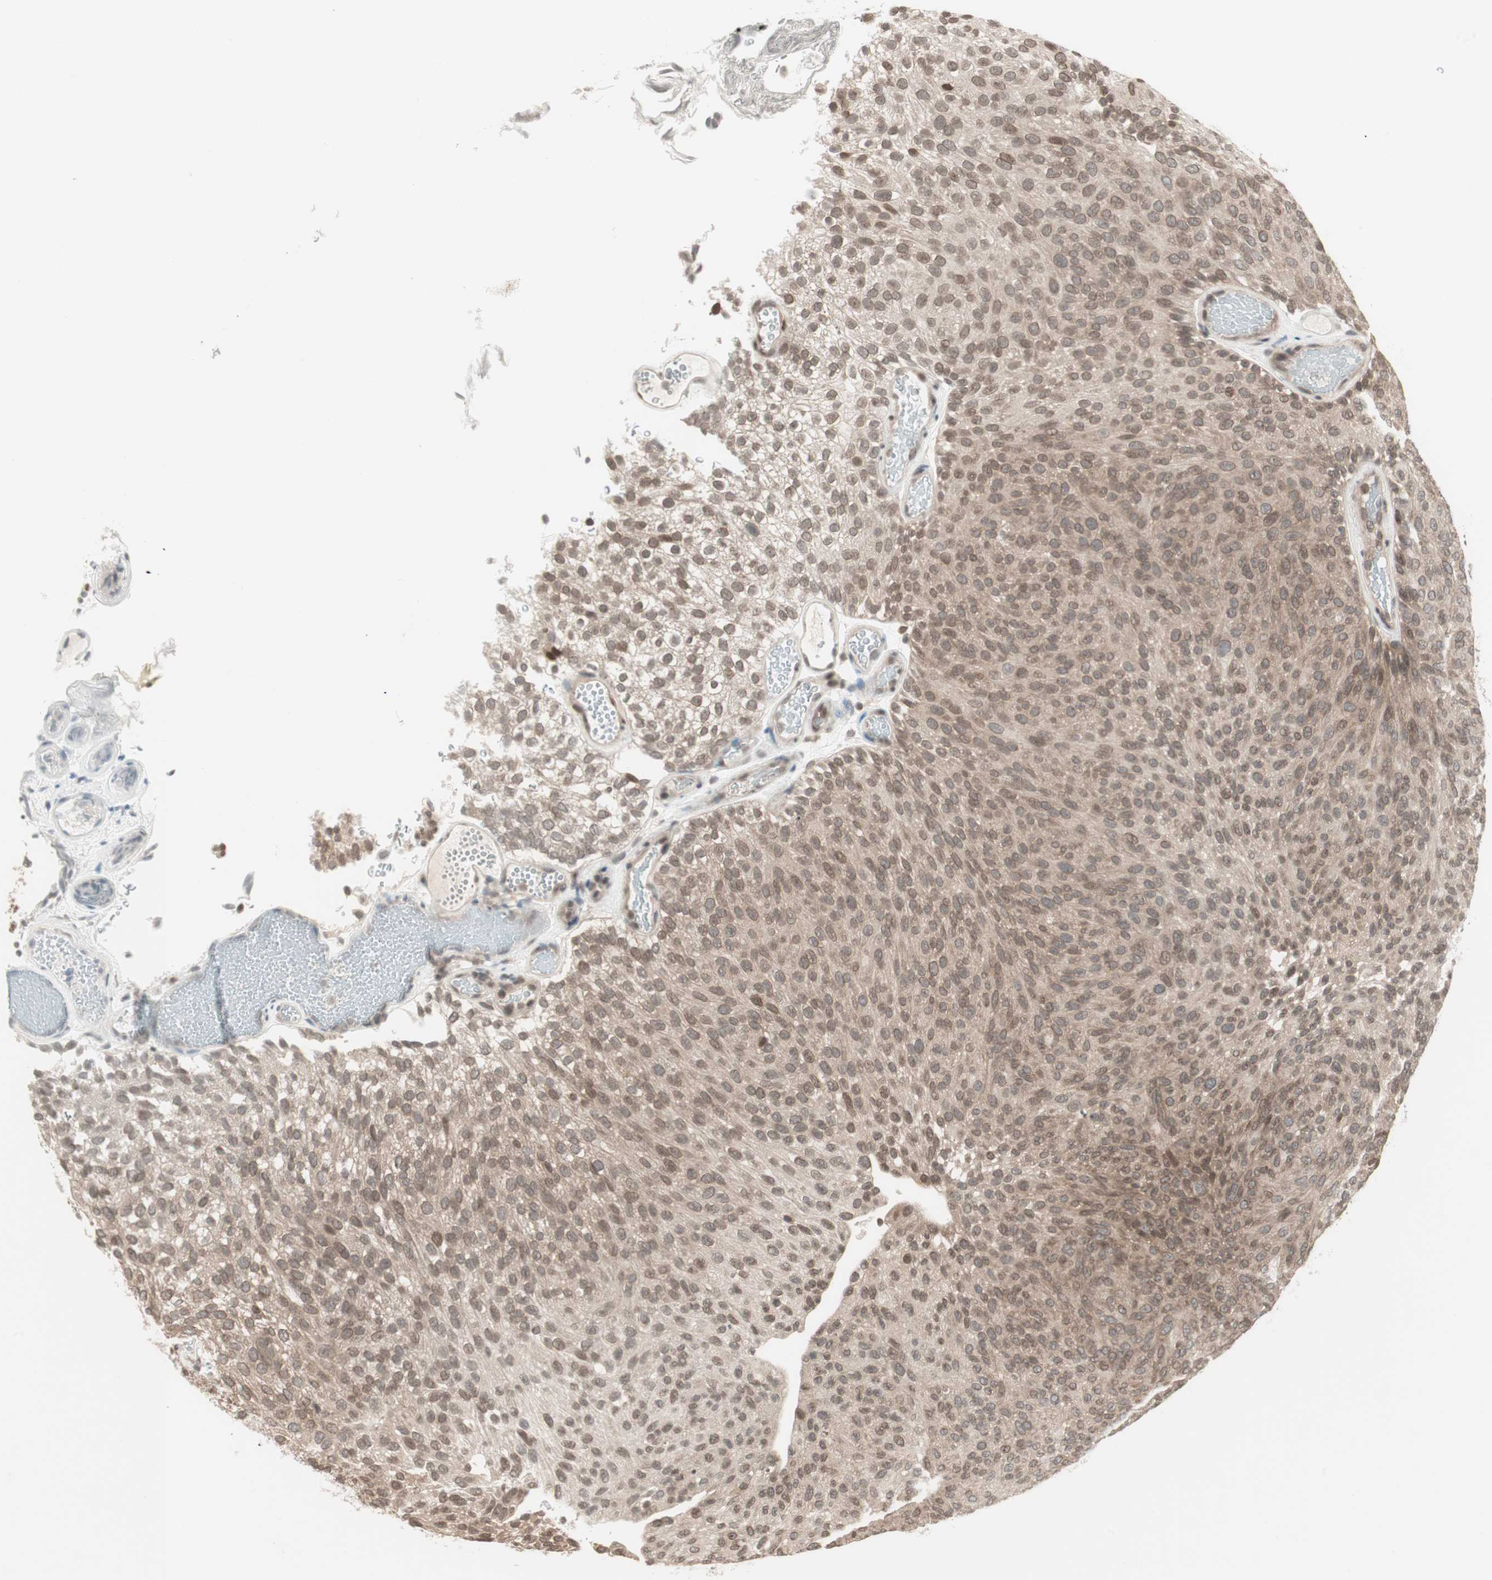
{"staining": {"intensity": "weak", "quantity": ">75%", "location": "cytoplasmic/membranous"}, "tissue": "urothelial cancer", "cell_type": "Tumor cells", "image_type": "cancer", "snomed": [{"axis": "morphology", "description": "Urothelial carcinoma, Low grade"}, {"axis": "topography", "description": "Urinary bladder"}], "caption": "A low amount of weak cytoplasmic/membranous positivity is identified in approximately >75% of tumor cells in urothelial cancer tissue. Nuclei are stained in blue.", "gene": "UBE2I", "patient": {"sex": "male", "age": 78}}